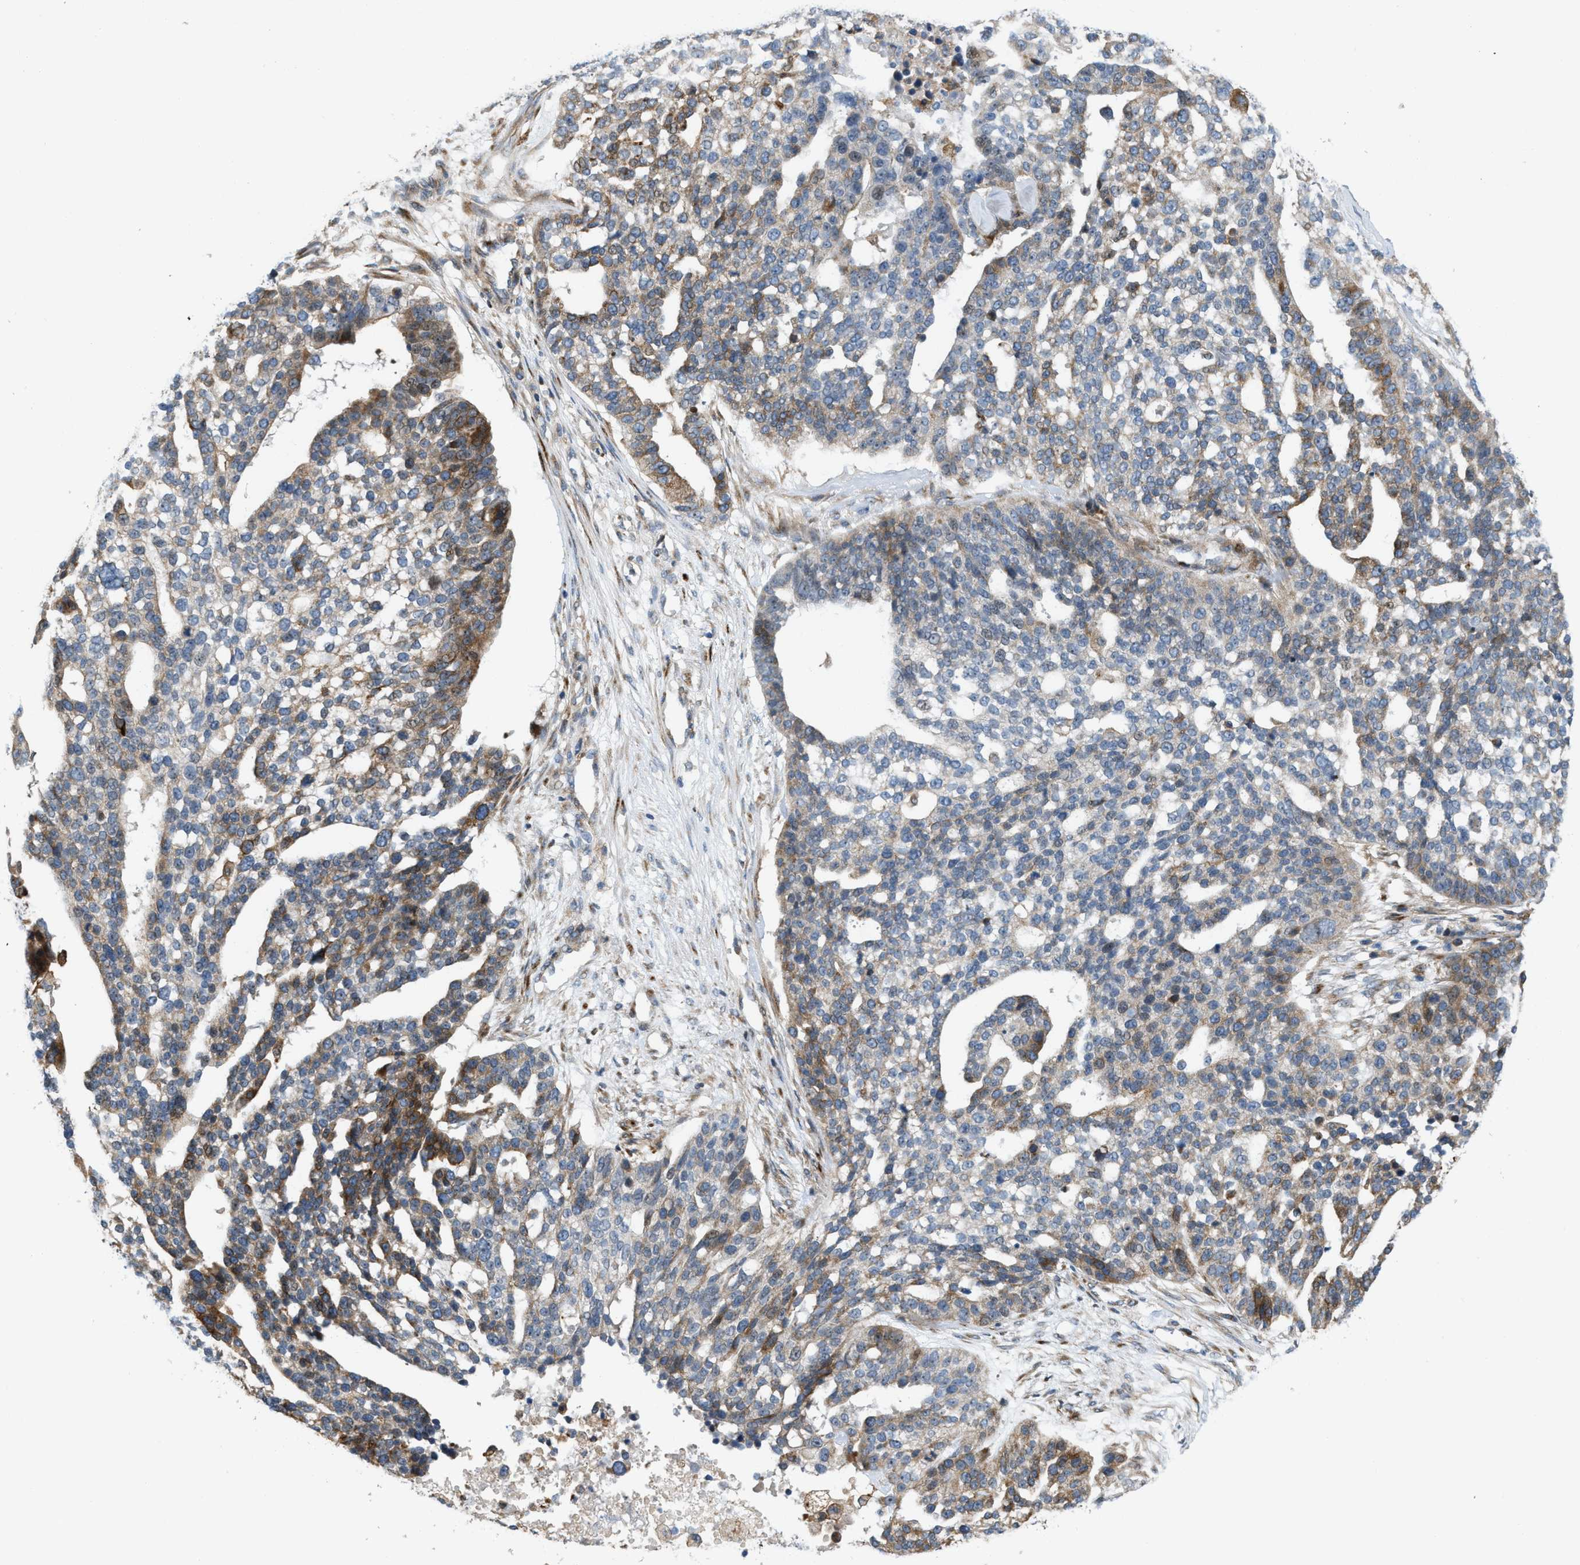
{"staining": {"intensity": "moderate", "quantity": "<25%", "location": "cytoplasmic/membranous"}, "tissue": "ovarian cancer", "cell_type": "Tumor cells", "image_type": "cancer", "snomed": [{"axis": "morphology", "description": "Cystadenocarcinoma, serous, NOS"}, {"axis": "topography", "description": "Ovary"}], "caption": "Ovarian serous cystadenocarcinoma stained with a protein marker shows moderate staining in tumor cells.", "gene": "DIPK1A", "patient": {"sex": "female", "age": 59}}